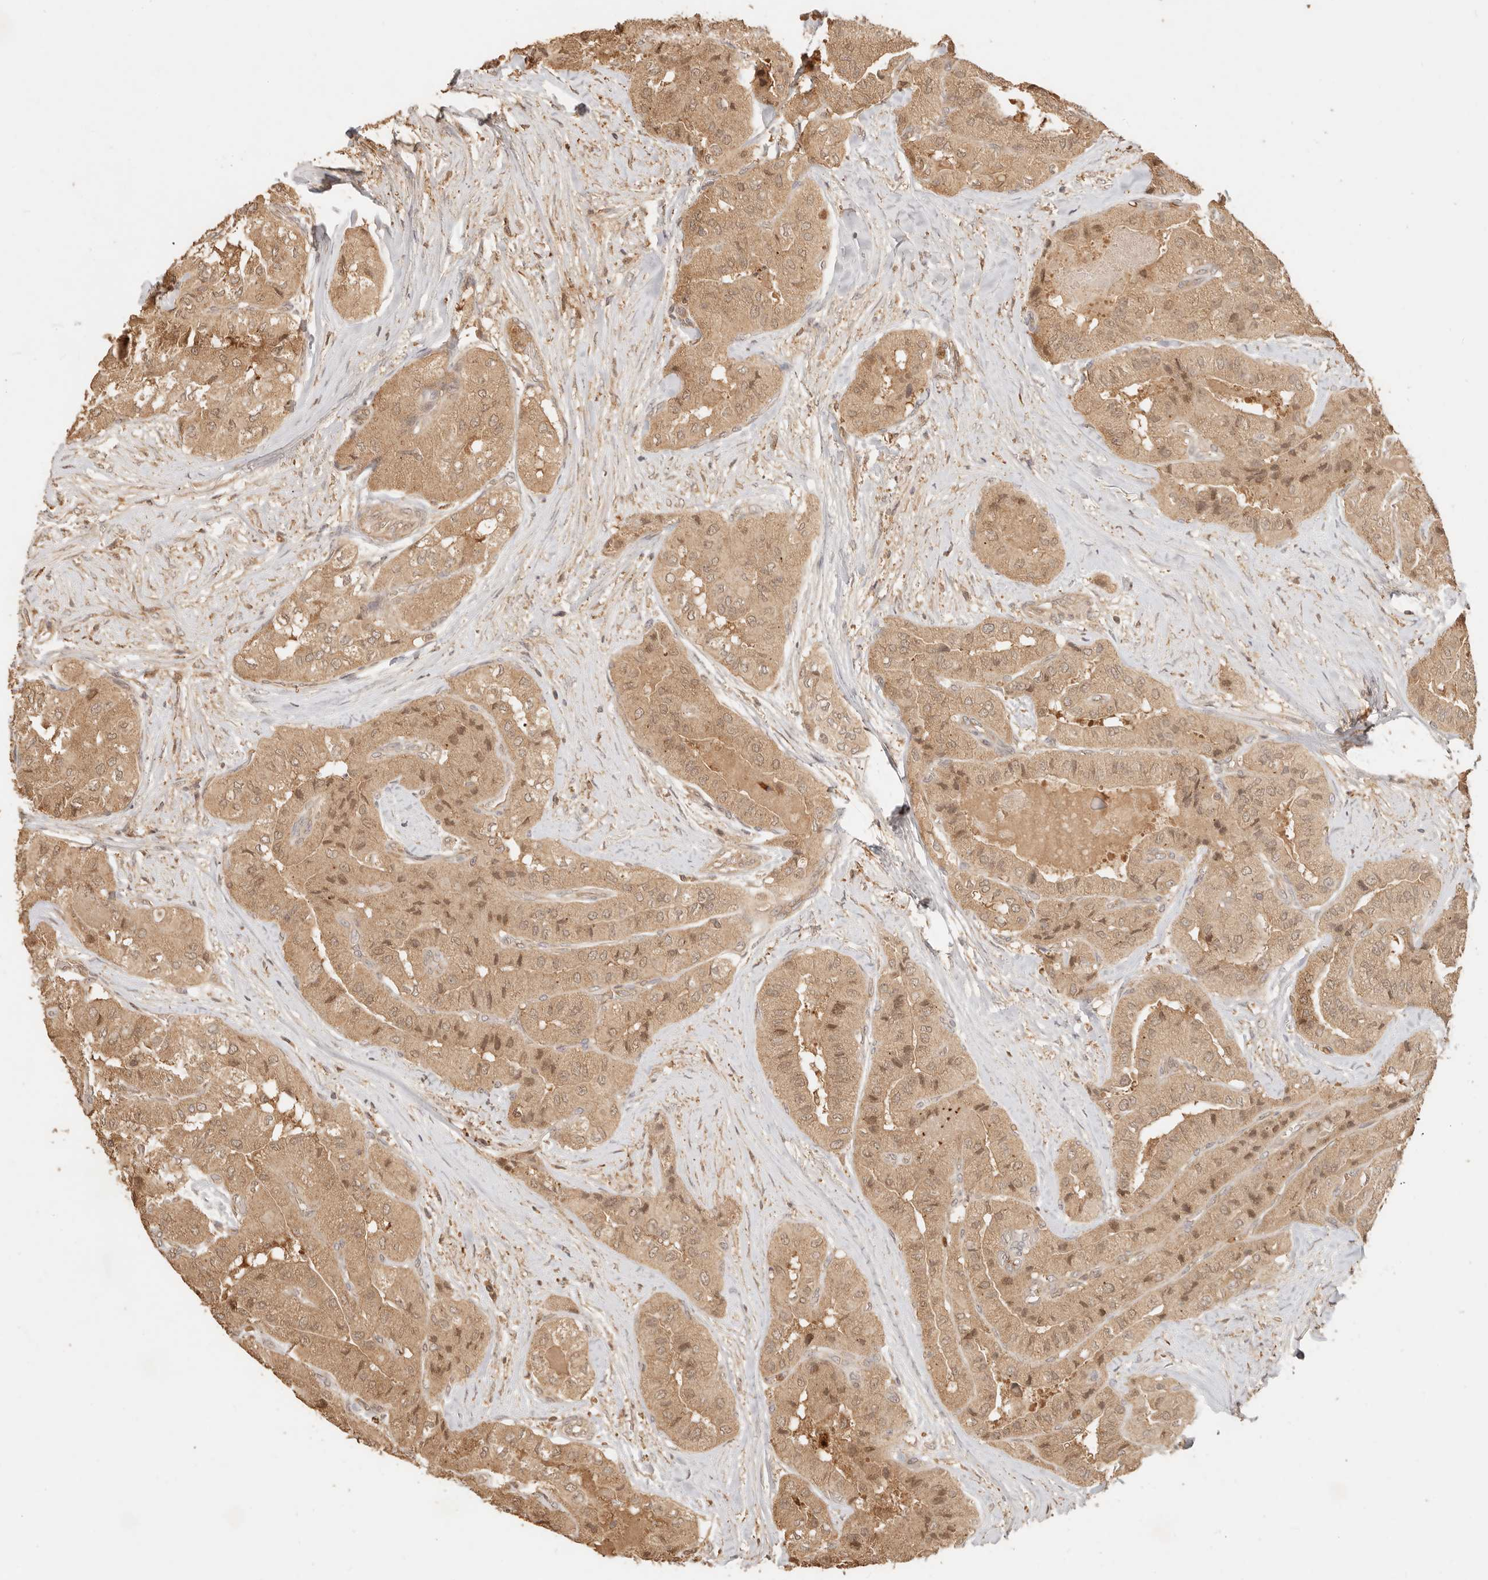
{"staining": {"intensity": "strong", "quantity": ">75%", "location": "cytoplasmic/membranous,nuclear"}, "tissue": "thyroid cancer", "cell_type": "Tumor cells", "image_type": "cancer", "snomed": [{"axis": "morphology", "description": "Papillary adenocarcinoma, NOS"}, {"axis": "topography", "description": "Thyroid gland"}], "caption": "The image exhibits immunohistochemical staining of thyroid cancer (papillary adenocarcinoma). There is strong cytoplasmic/membranous and nuclear positivity is seen in about >75% of tumor cells.", "gene": "INTS11", "patient": {"sex": "female", "age": 59}}